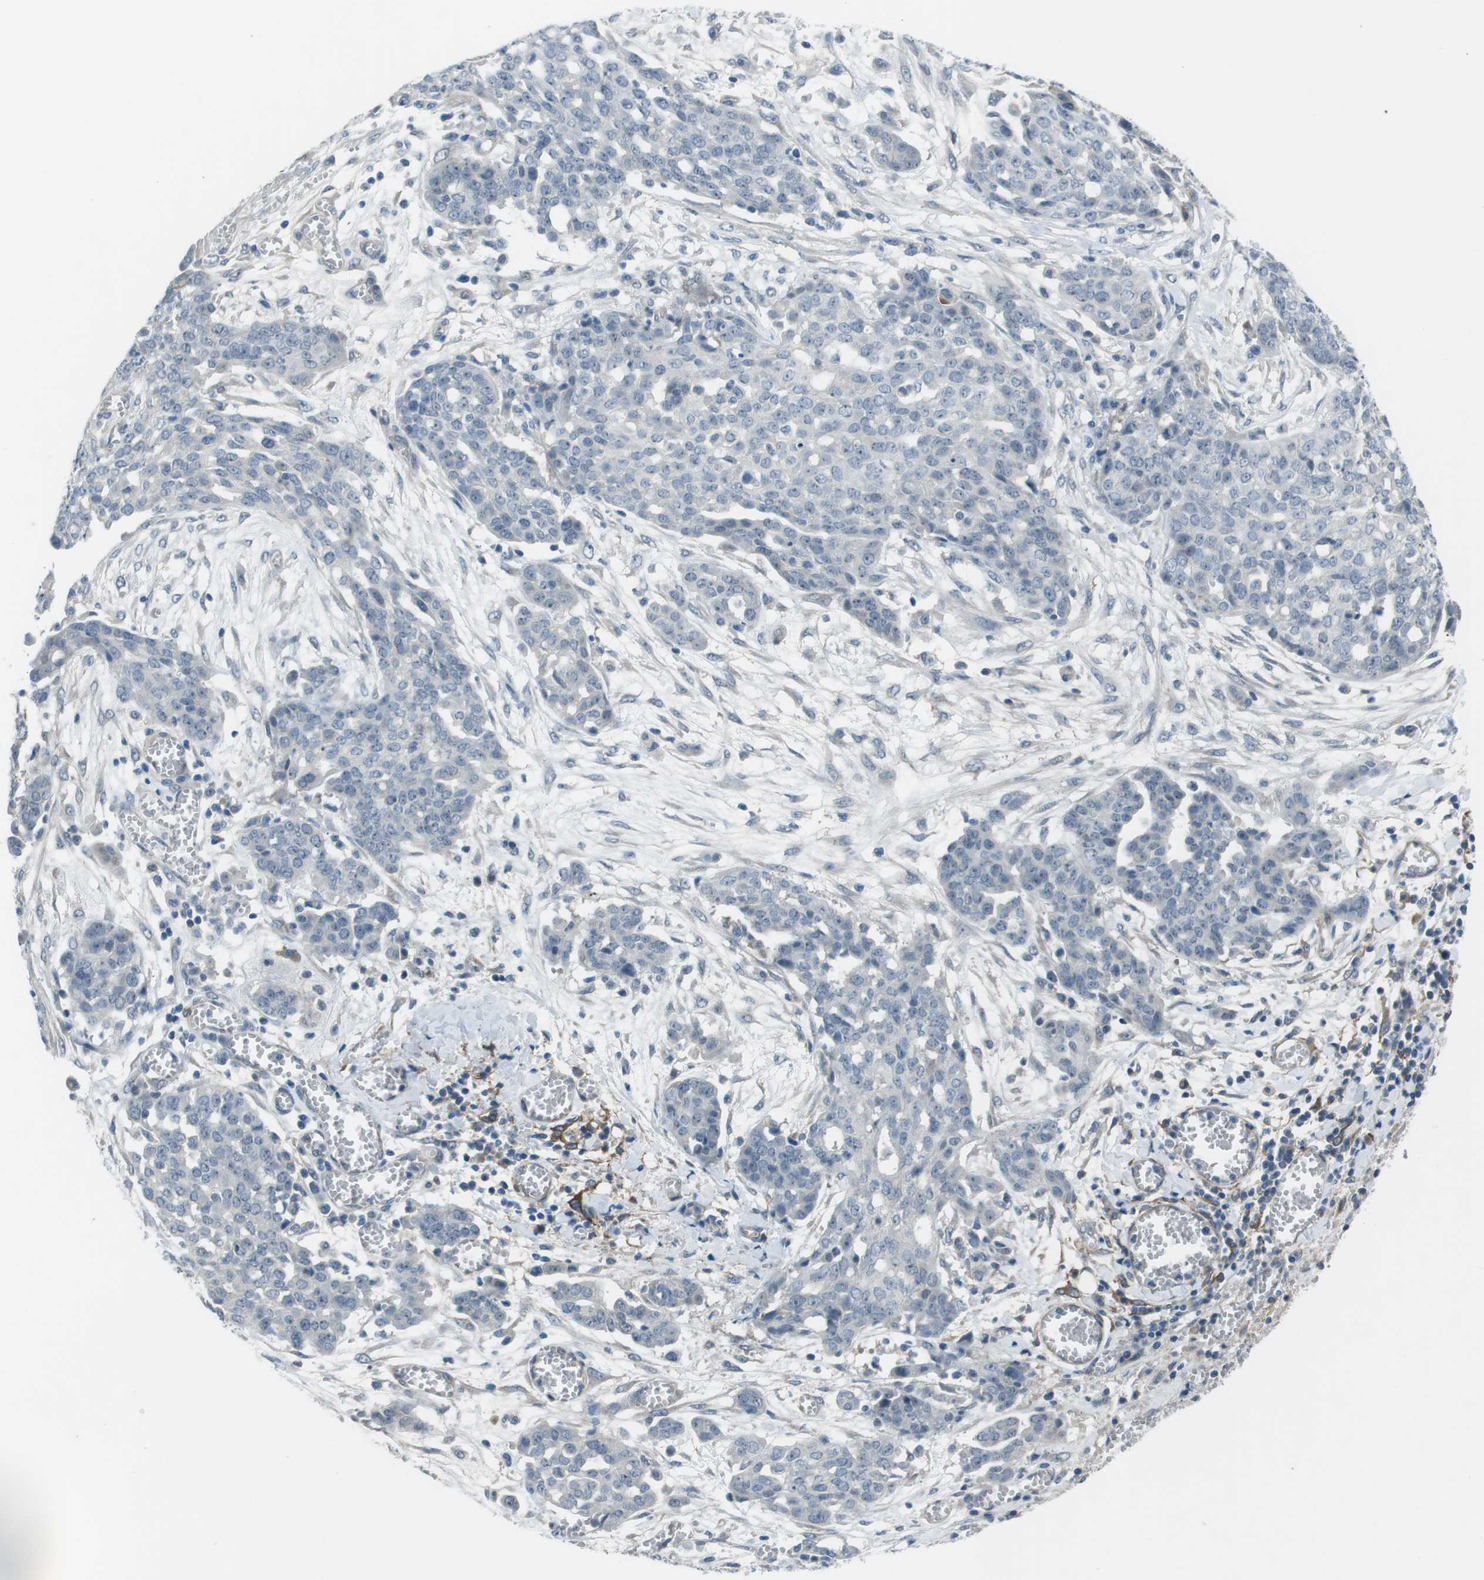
{"staining": {"intensity": "negative", "quantity": "none", "location": "none"}, "tissue": "ovarian cancer", "cell_type": "Tumor cells", "image_type": "cancer", "snomed": [{"axis": "morphology", "description": "Cystadenocarcinoma, serous, NOS"}, {"axis": "topography", "description": "Soft tissue"}, {"axis": "topography", "description": "Ovary"}], "caption": "This is a photomicrograph of IHC staining of ovarian cancer (serous cystadenocarcinoma), which shows no expression in tumor cells.", "gene": "ANK2", "patient": {"sex": "female", "age": 57}}